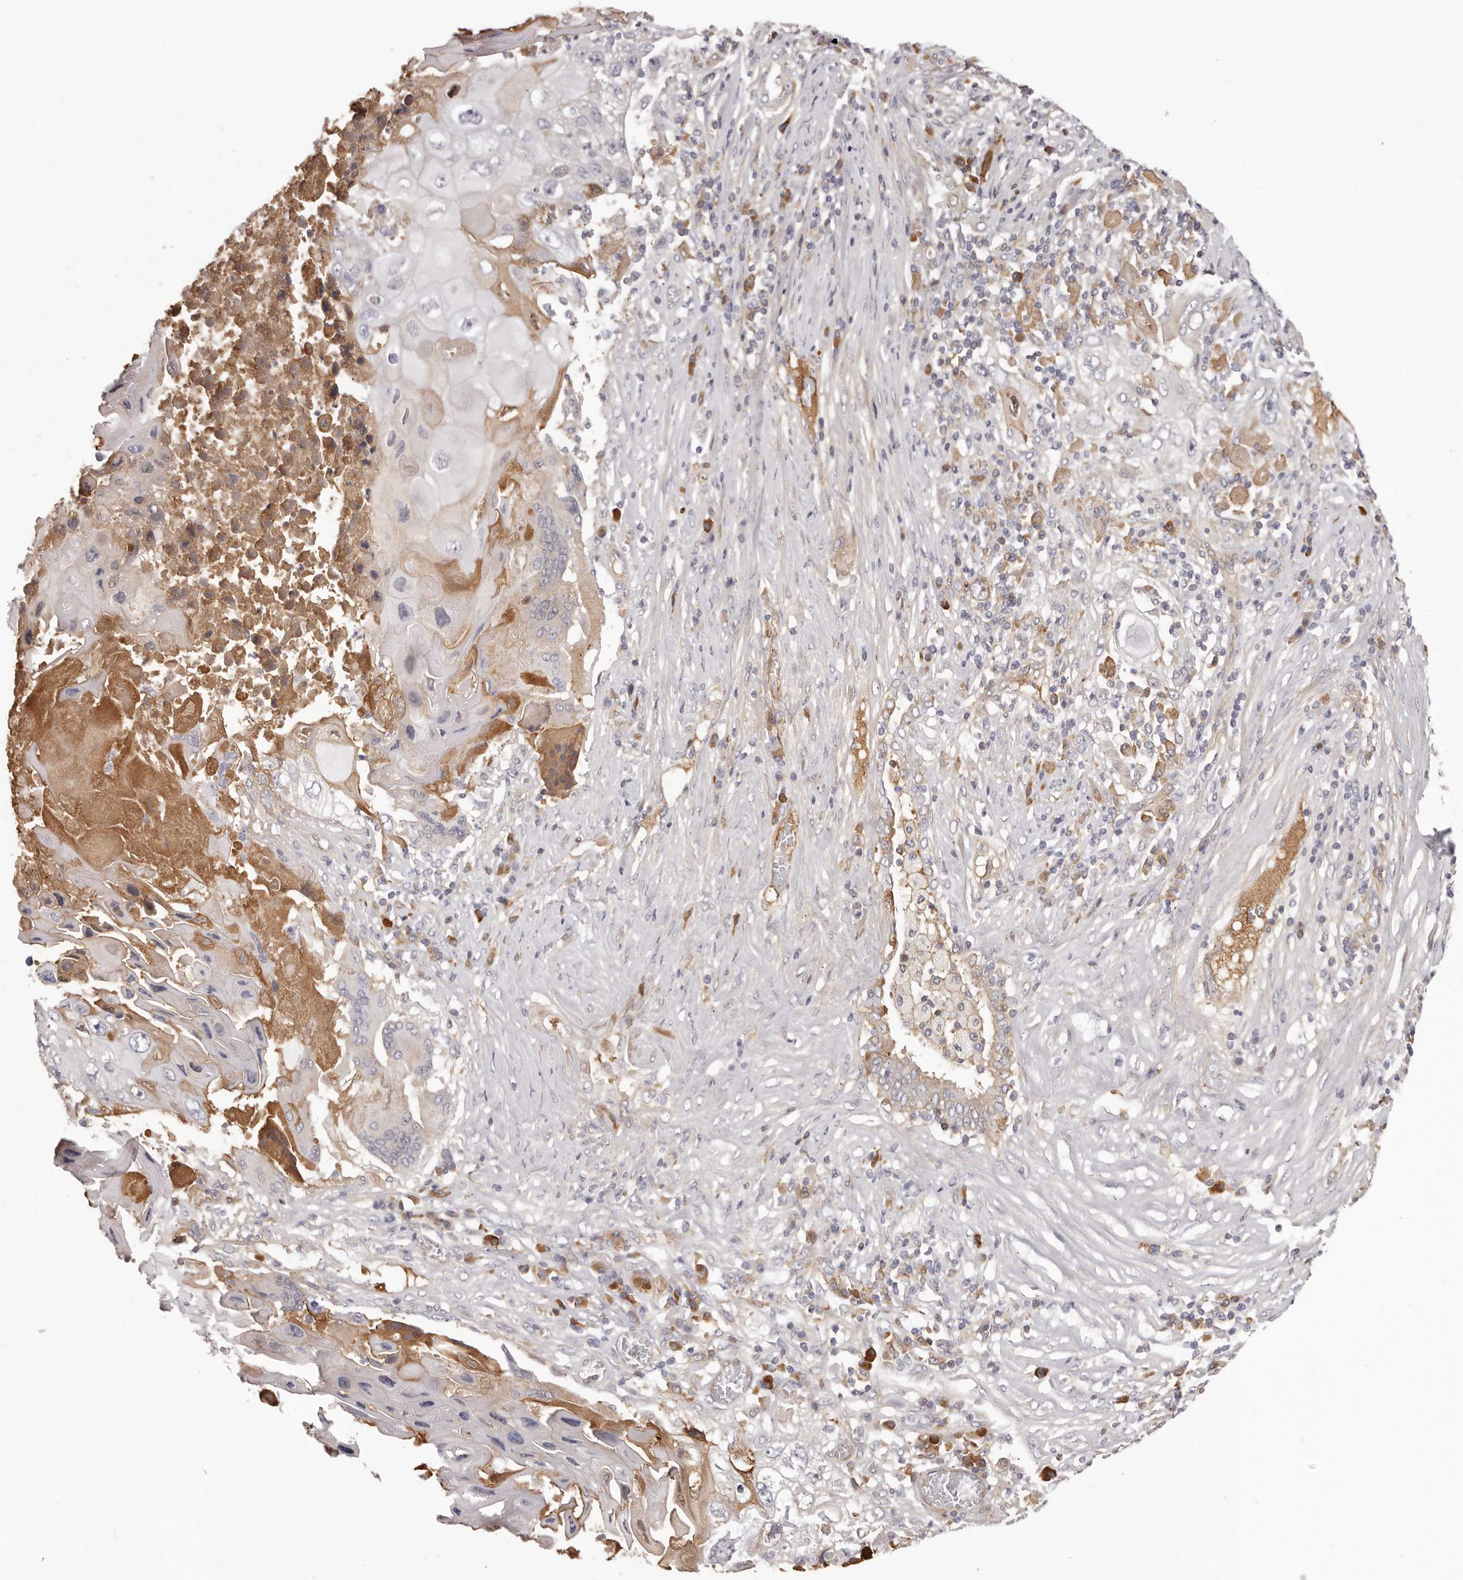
{"staining": {"intensity": "negative", "quantity": "none", "location": "none"}, "tissue": "lung cancer", "cell_type": "Tumor cells", "image_type": "cancer", "snomed": [{"axis": "morphology", "description": "Squamous cell carcinoma, NOS"}, {"axis": "topography", "description": "Lung"}], "caption": "DAB immunohistochemical staining of lung squamous cell carcinoma exhibits no significant positivity in tumor cells.", "gene": "OTUD3", "patient": {"sex": "male", "age": 61}}